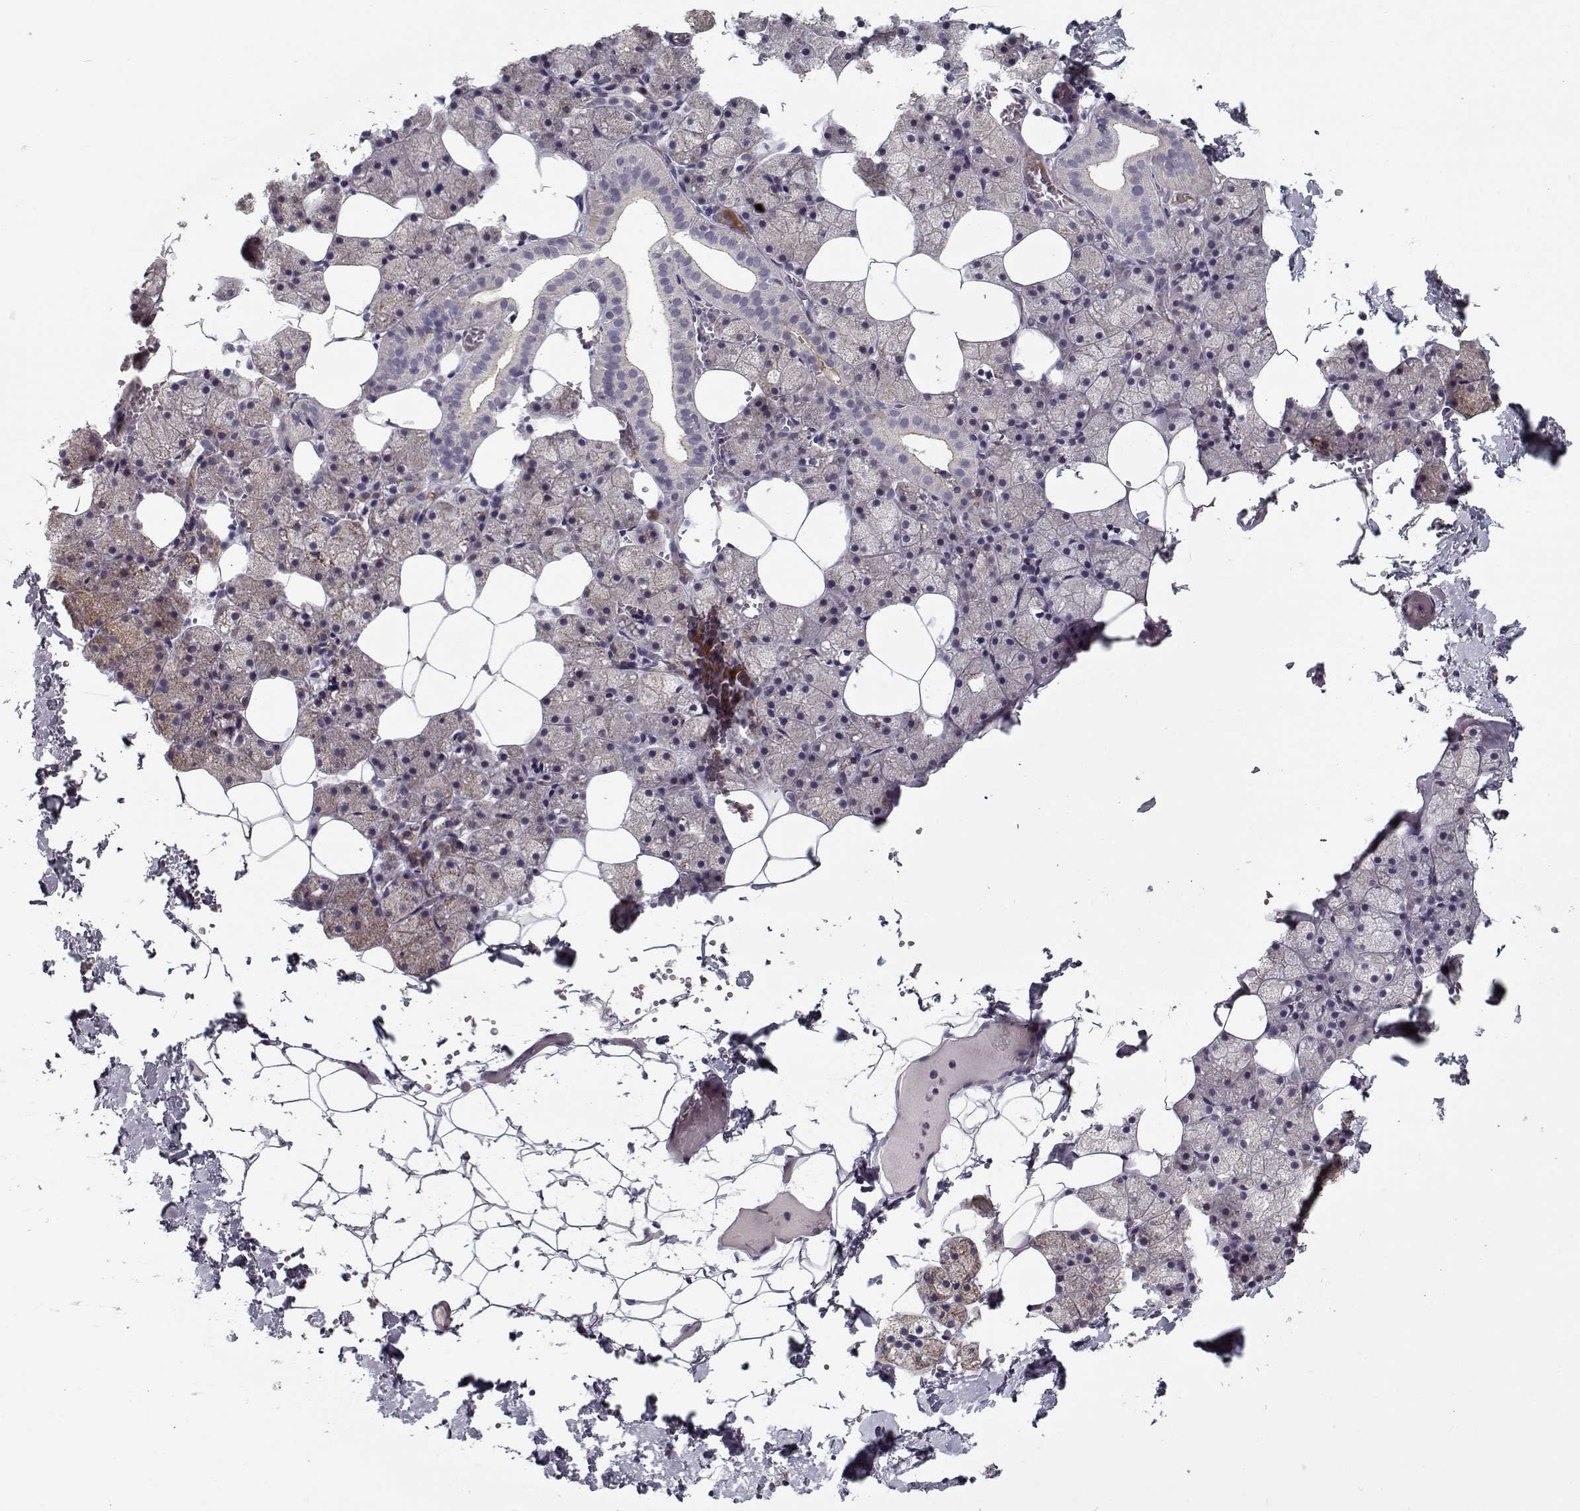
{"staining": {"intensity": "weak", "quantity": "<25%", "location": "cytoplasmic/membranous"}, "tissue": "salivary gland", "cell_type": "Glandular cells", "image_type": "normal", "snomed": [{"axis": "morphology", "description": "Normal tissue, NOS"}, {"axis": "topography", "description": "Salivary gland"}], "caption": "A photomicrograph of salivary gland stained for a protein demonstrates no brown staining in glandular cells. (DAB (3,3'-diaminobenzidine) immunohistochemistry (IHC), high magnification).", "gene": "DDX25", "patient": {"sex": "male", "age": 38}}